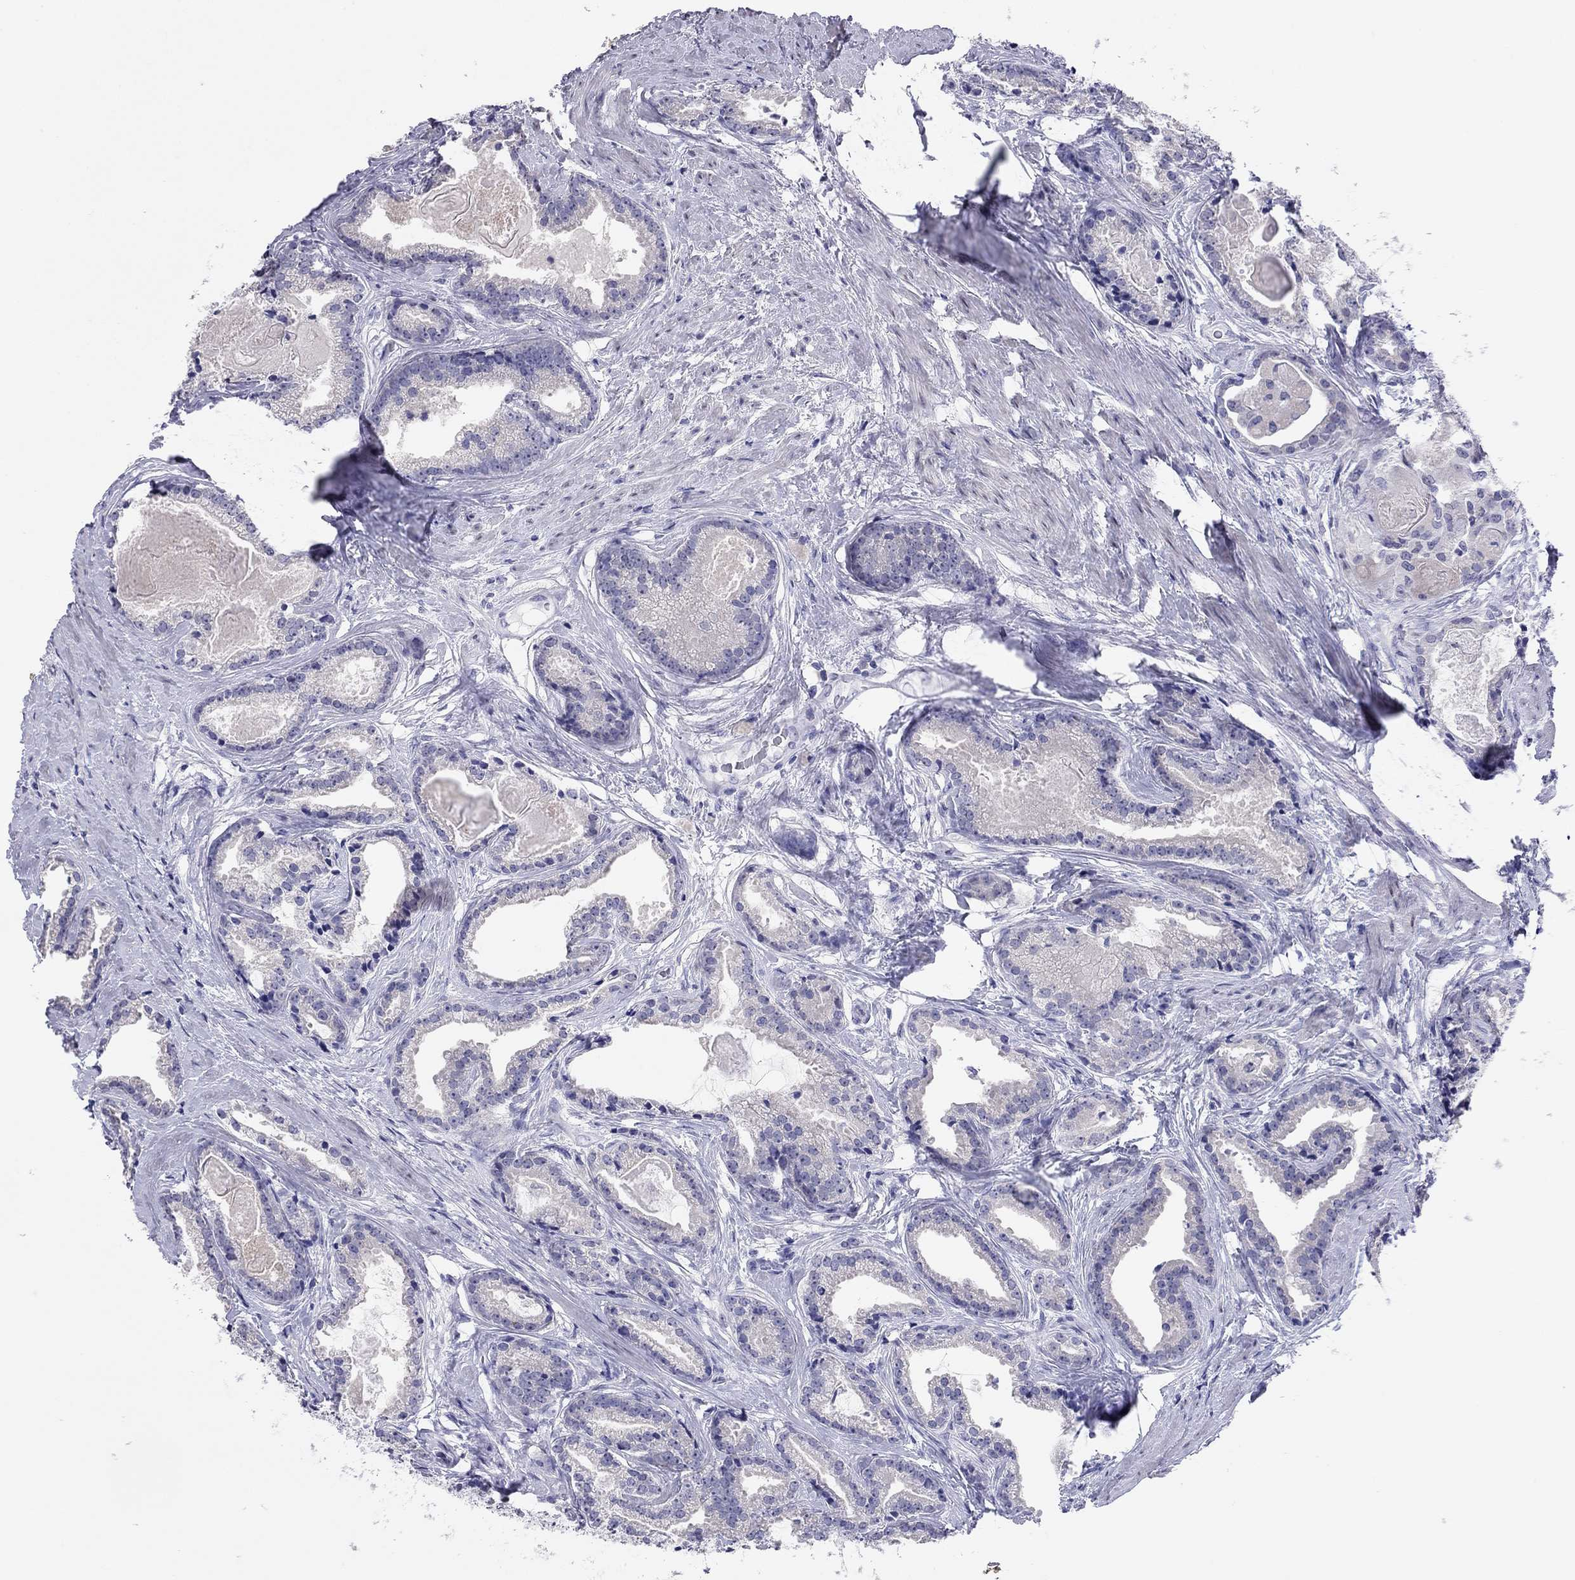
{"staining": {"intensity": "negative", "quantity": "none", "location": "none"}, "tissue": "prostate cancer", "cell_type": "Tumor cells", "image_type": "cancer", "snomed": [{"axis": "morphology", "description": "Adenocarcinoma, NOS"}, {"axis": "morphology", "description": "Adenocarcinoma, High grade"}, {"axis": "topography", "description": "Prostate"}], "caption": "Immunohistochemistry (IHC) photomicrograph of neoplastic tissue: human adenocarcinoma (prostate) stained with DAB reveals no significant protein positivity in tumor cells.", "gene": "ARMC12", "patient": {"sex": "male", "age": 64}}